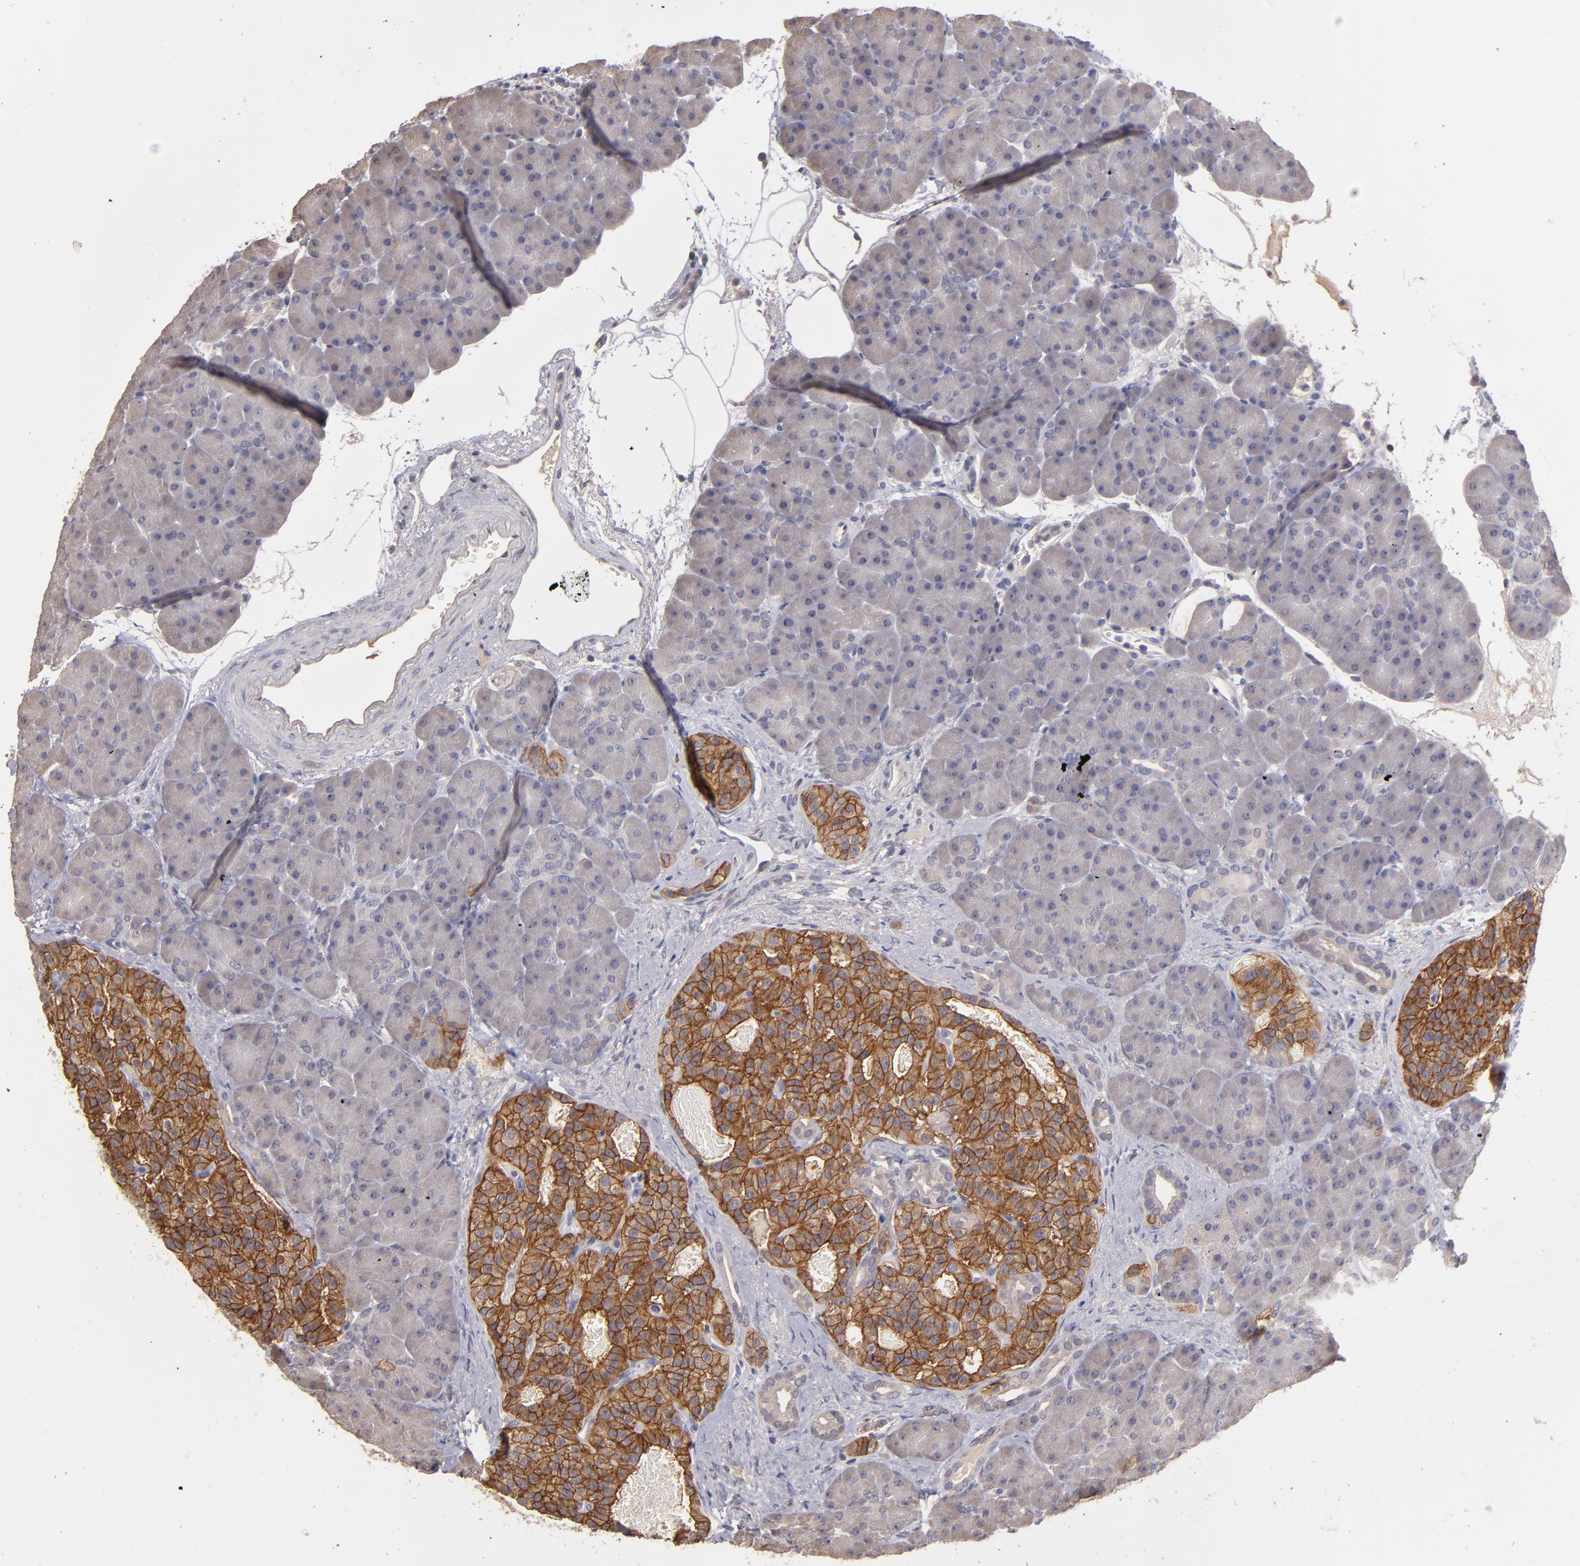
{"staining": {"intensity": "weak", "quantity": "25%-75%", "location": "cytoplasmic/membranous"}, "tissue": "pancreas", "cell_type": "Exocrine glandular cells", "image_type": "normal", "snomed": [{"axis": "morphology", "description": "Normal tissue, NOS"}, {"axis": "topography", "description": "Pancreas"}], "caption": "A brown stain labels weak cytoplasmic/membranous staining of a protein in exocrine glandular cells of unremarkable human pancreas.", "gene": "GNAZ", "patient": {"sex": "male", "age": 66}}